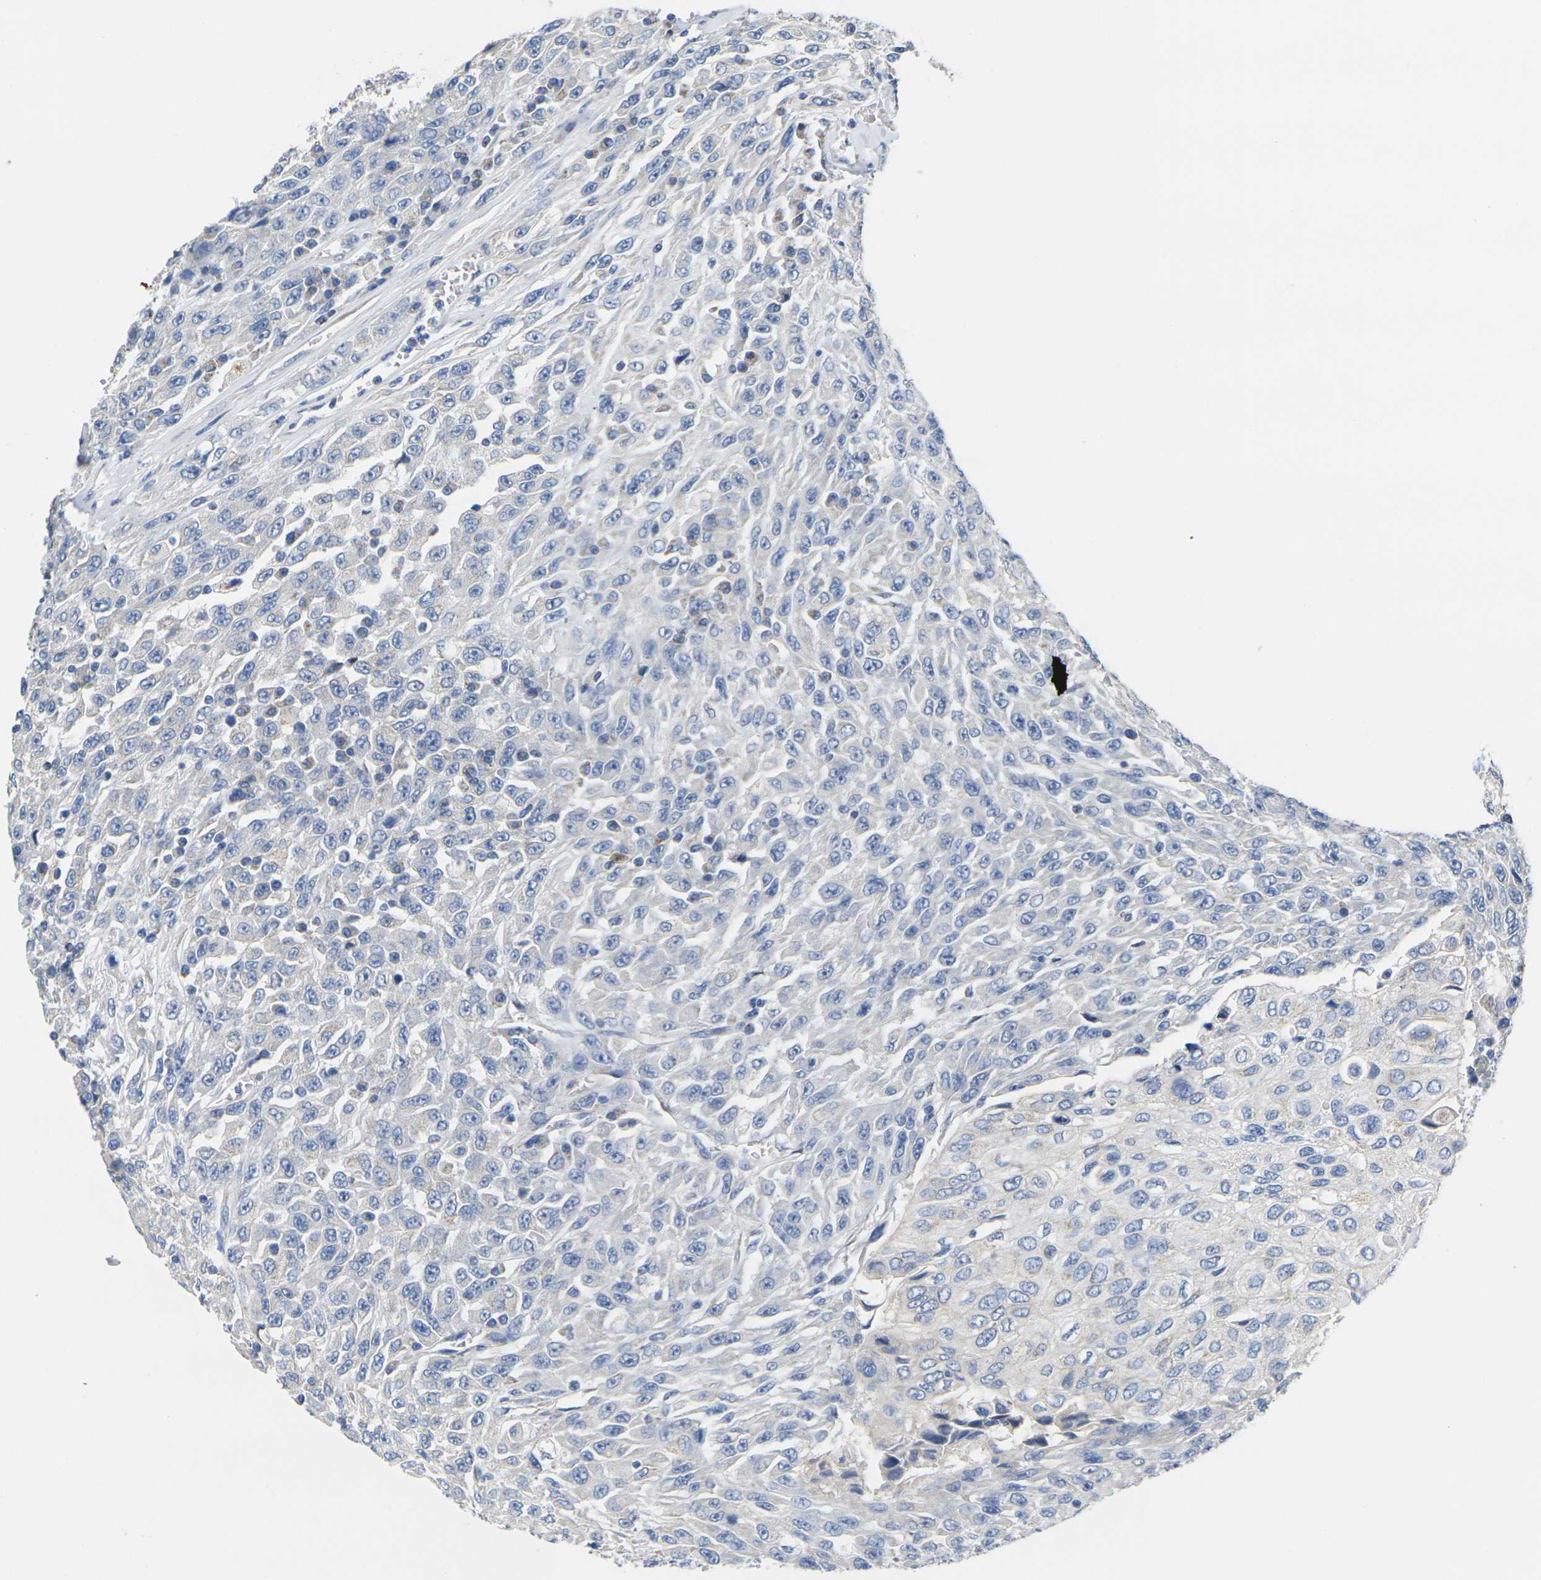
{"staining": {"intensity": "negative", "quantity": "none", "location": "none"}, "tissue": "urothelial cancer", "cell_type": "Tumor cells", "image_type": "cancer", "snomed": [{"axis": "morphology", "description": "Urothelial carcinoma, High grade"}, {"axis": "topography", "description": "Urinary bladder"}], "caption": "Immunohistochemical staining of high-grade urothelial carcinoma reveals no significant positivity in tumor cells.", "gene": "TMEM204", "patient": {"sex": "male", "age": 66}}